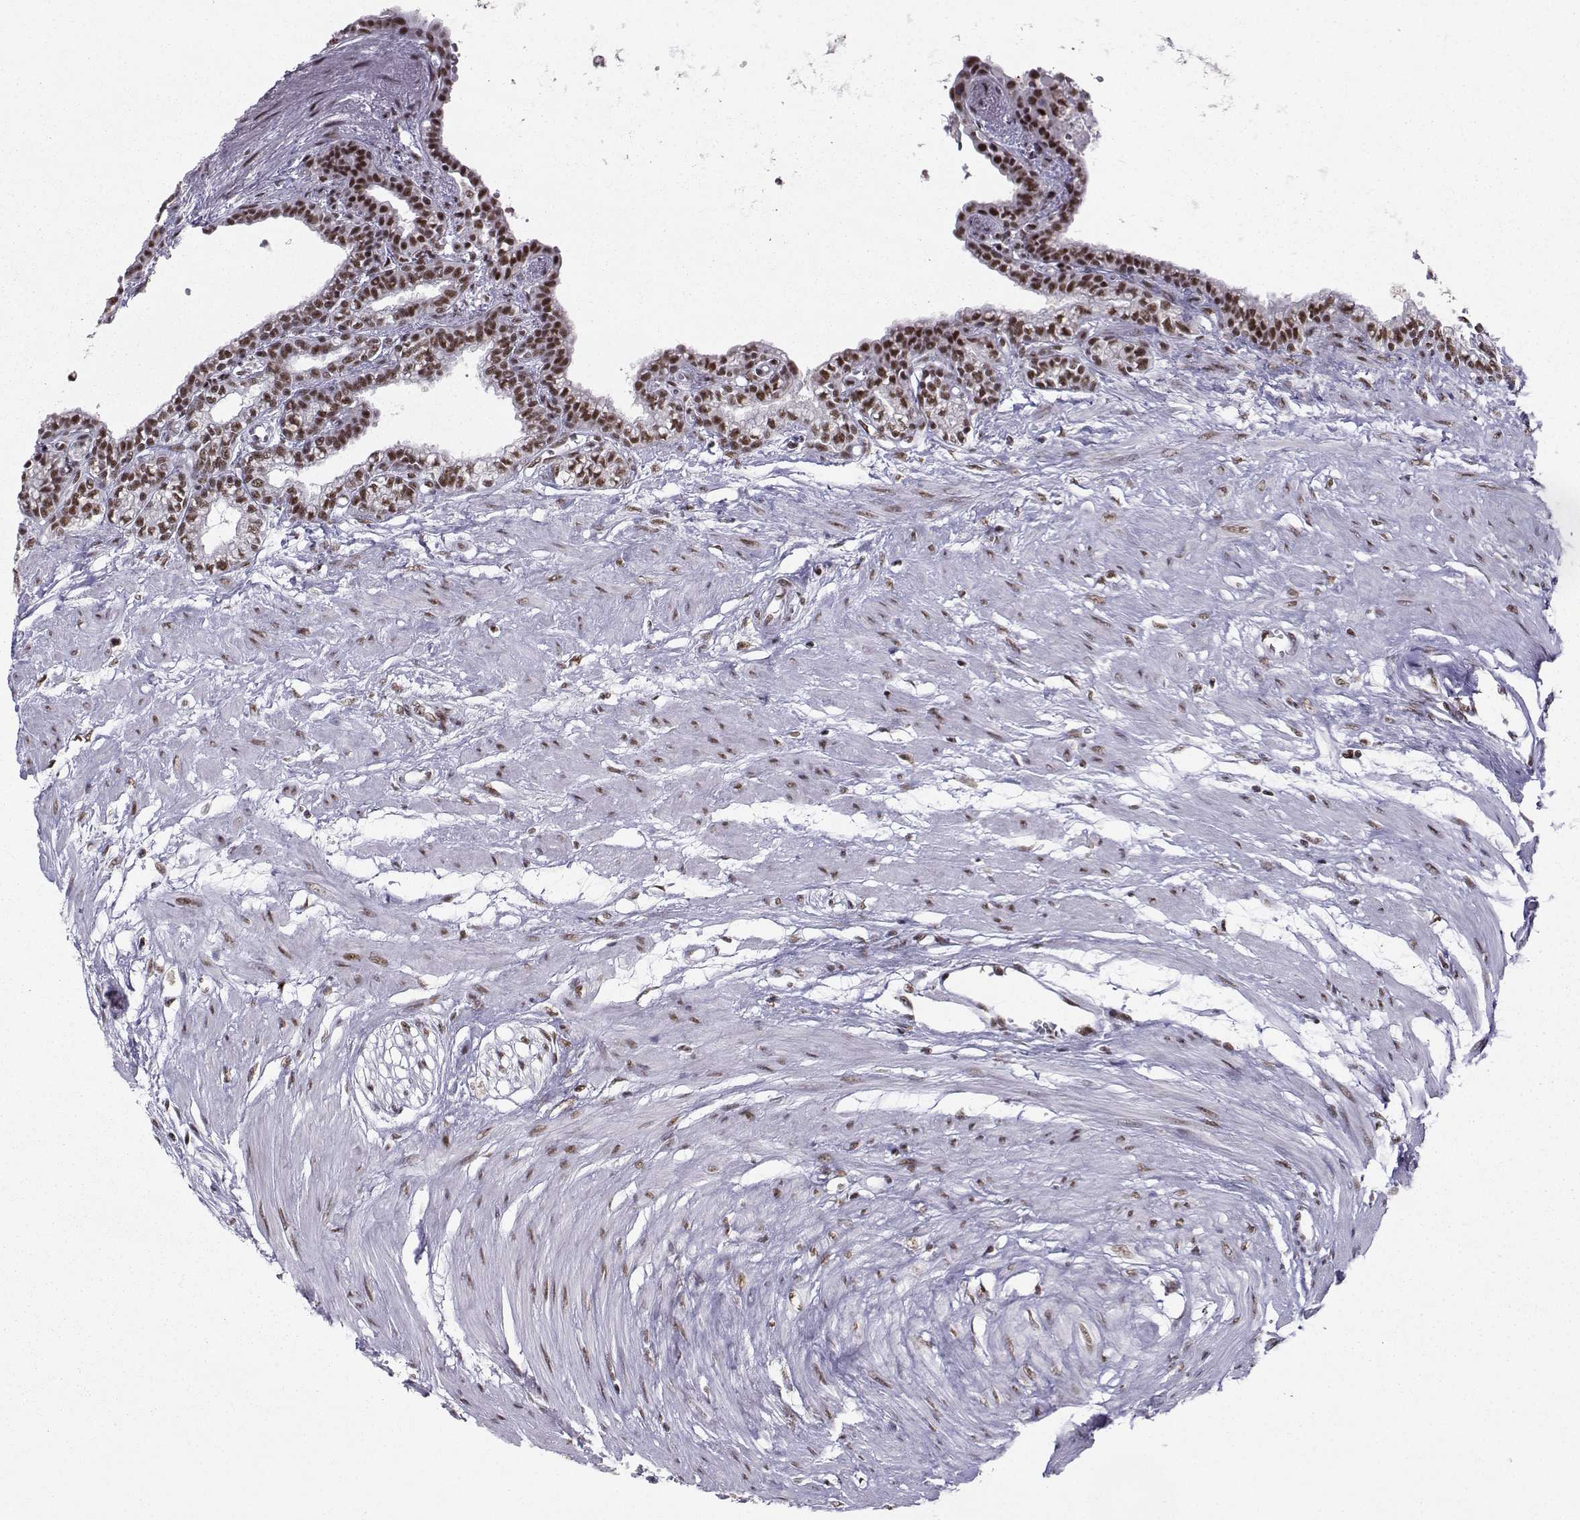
{"staining": {"intensity": "moderate", "quantity": ">75%", "location": "nuclear"}, "tissue": "seminal vesicle", "cell_type": "Glandular cells", "image_type": "normal", "snomed": [{"axis": "morphology", "description": "Normal tissue, NOS"}, {"axis": "morphology", "description": "Urothelial carcinoma, NOS"}, {"axis": "topography", "description": "Urinary bladder"}, {"axis": "topography", "description": "Seminal veicle"}], "caption": "An image showing moderate nuclear expression in approximately >75% of glandular cells in benign seminal vesicle, as visualized by brown immunohistochemical staining.", "gene": "SNRPB2", "patient": {"sex": "male", "age": 76}}